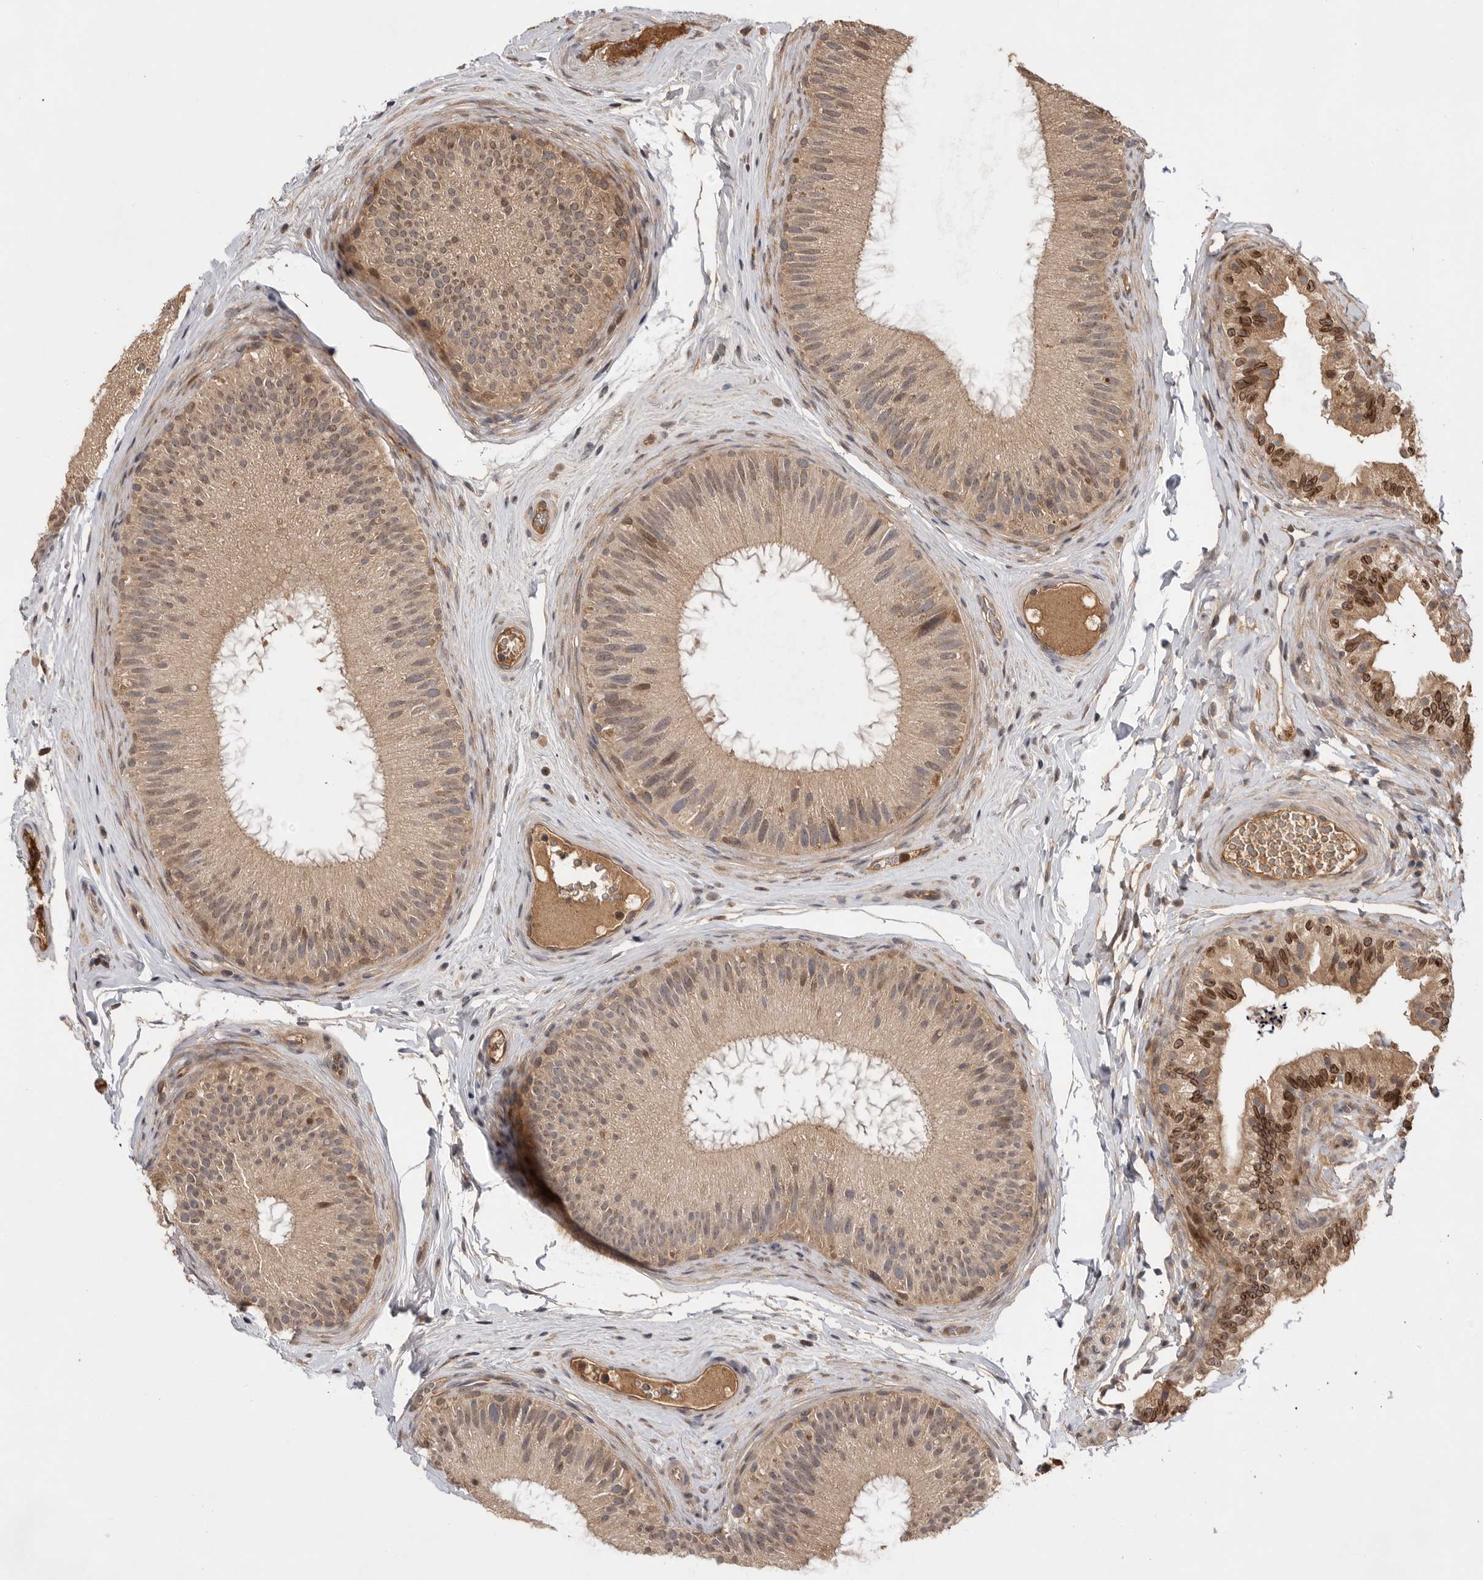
{"staining": {"intensity": "strong", "quantity": "25%-75%", "location": "cytoplasmic/membranous,nuclear"}, "tissue": "epididymis", "cell_type": "Glandular cells", "image_type": "normal", "snomed": [{"axis": "morphology", "description": "Normal tissue, NOS"}, {"axis": "topography", "description": "Epididymis"}], "caption": "A high-resolution micrograph shows immunohistochemistry staining of benign epididymis, which exhibits strong cytoplasmic/membranous,nuclear staining in about 25%-75% of glandular cells.", "gene": "VN1R4", "patient": {"sex": "male", "age": 45}}